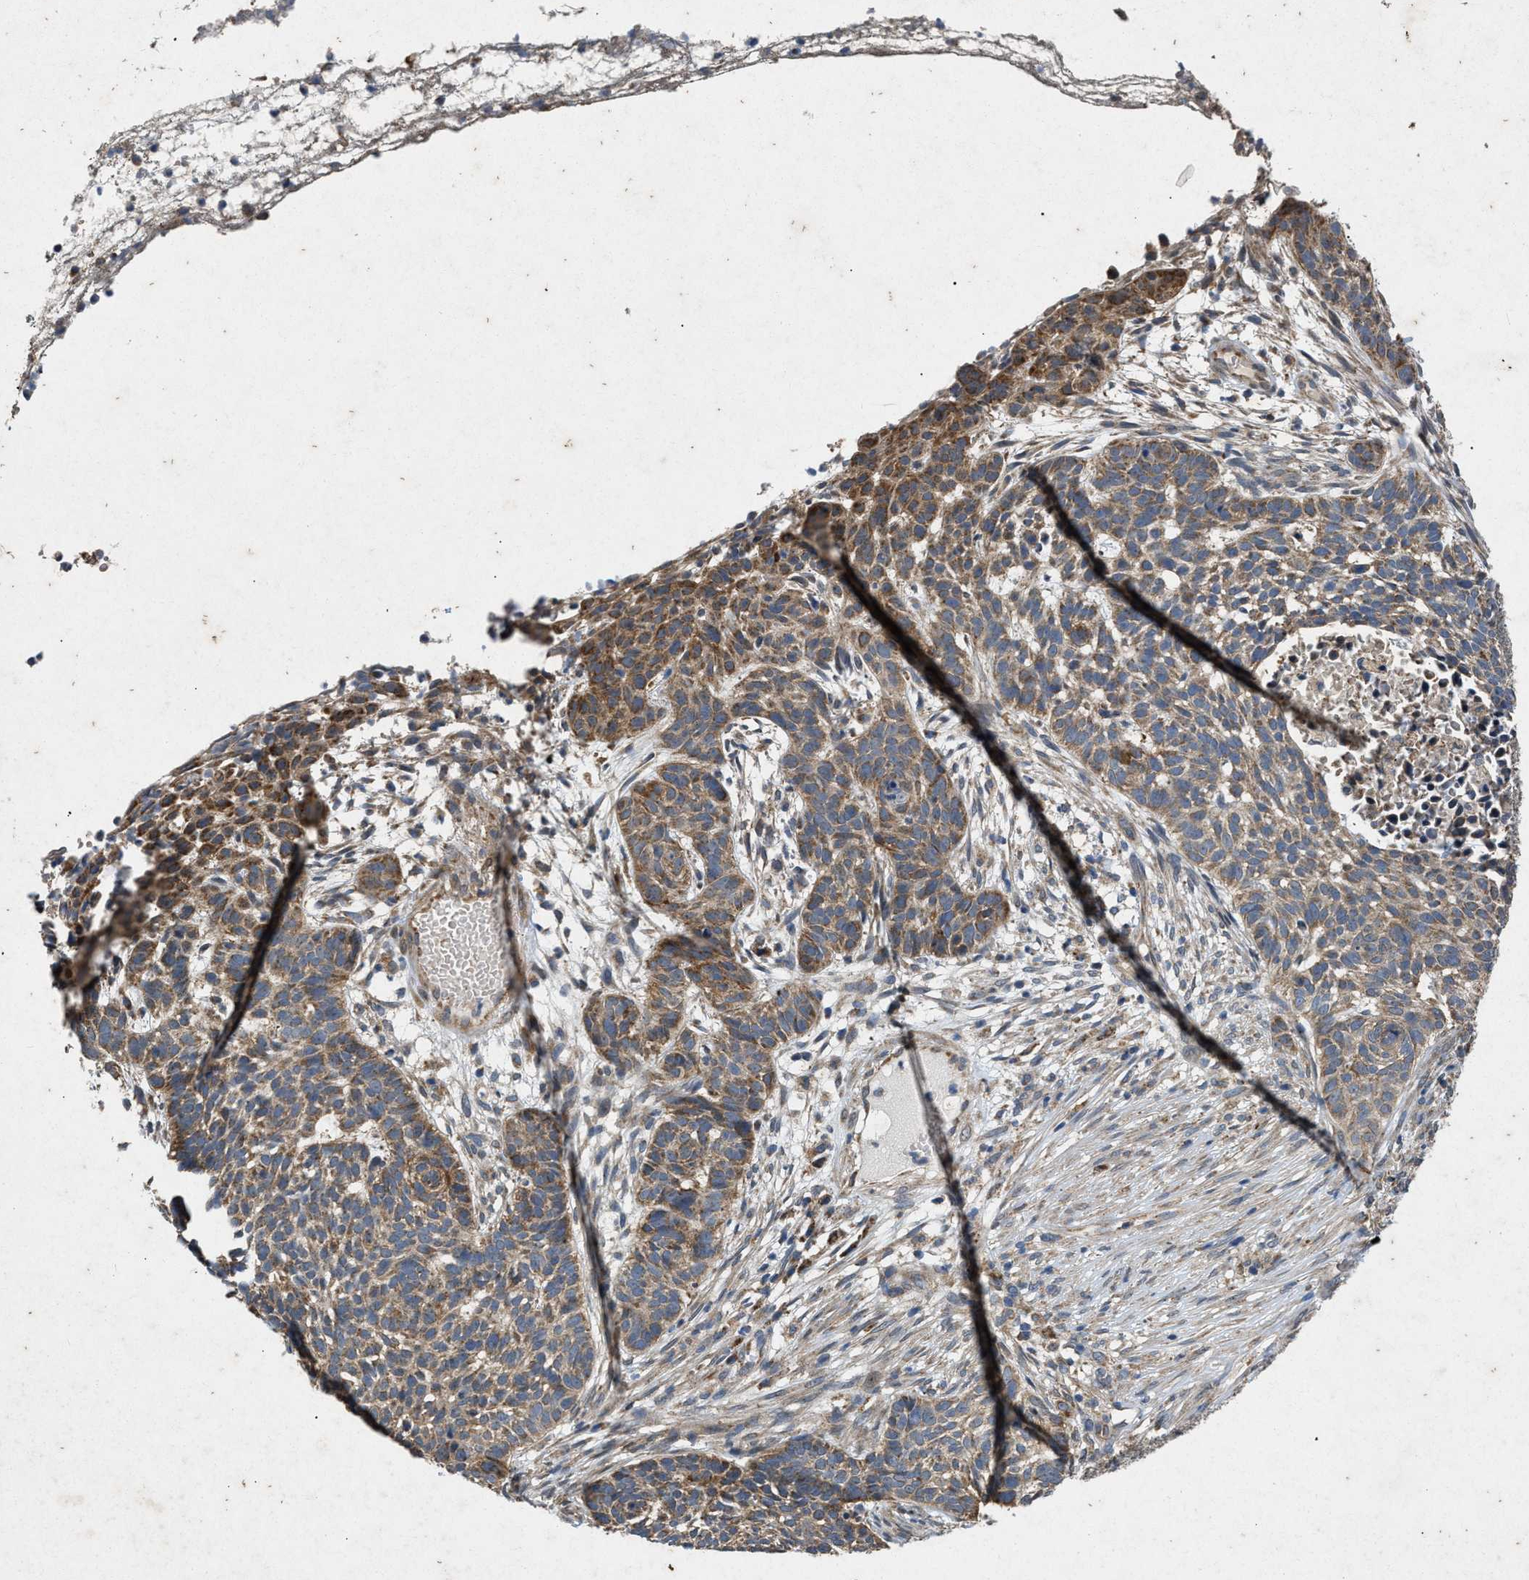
{"staining": {"intensity": "moderate", "quantity": ">75%", "location": "cytoplasmic/membranous"}, "tissue": "skin cancer", "cell_type": "Tumor cells", "image_type": "cancer", "snomed": [{"axis": "morphology", "description": "Basal cell carcinoma"}, {"axis": "topography", "description": "Skin"}], "caption": "A brown stain labels moderate cytoplasmic/membranous staining of a protein in skin basal cell carcinoma tumor cells. The protein of interest is shown in brown color, while the nuclei are stained blue.", "gene": "PRKG2", "patient": {"sex": "male", "age": 85}}